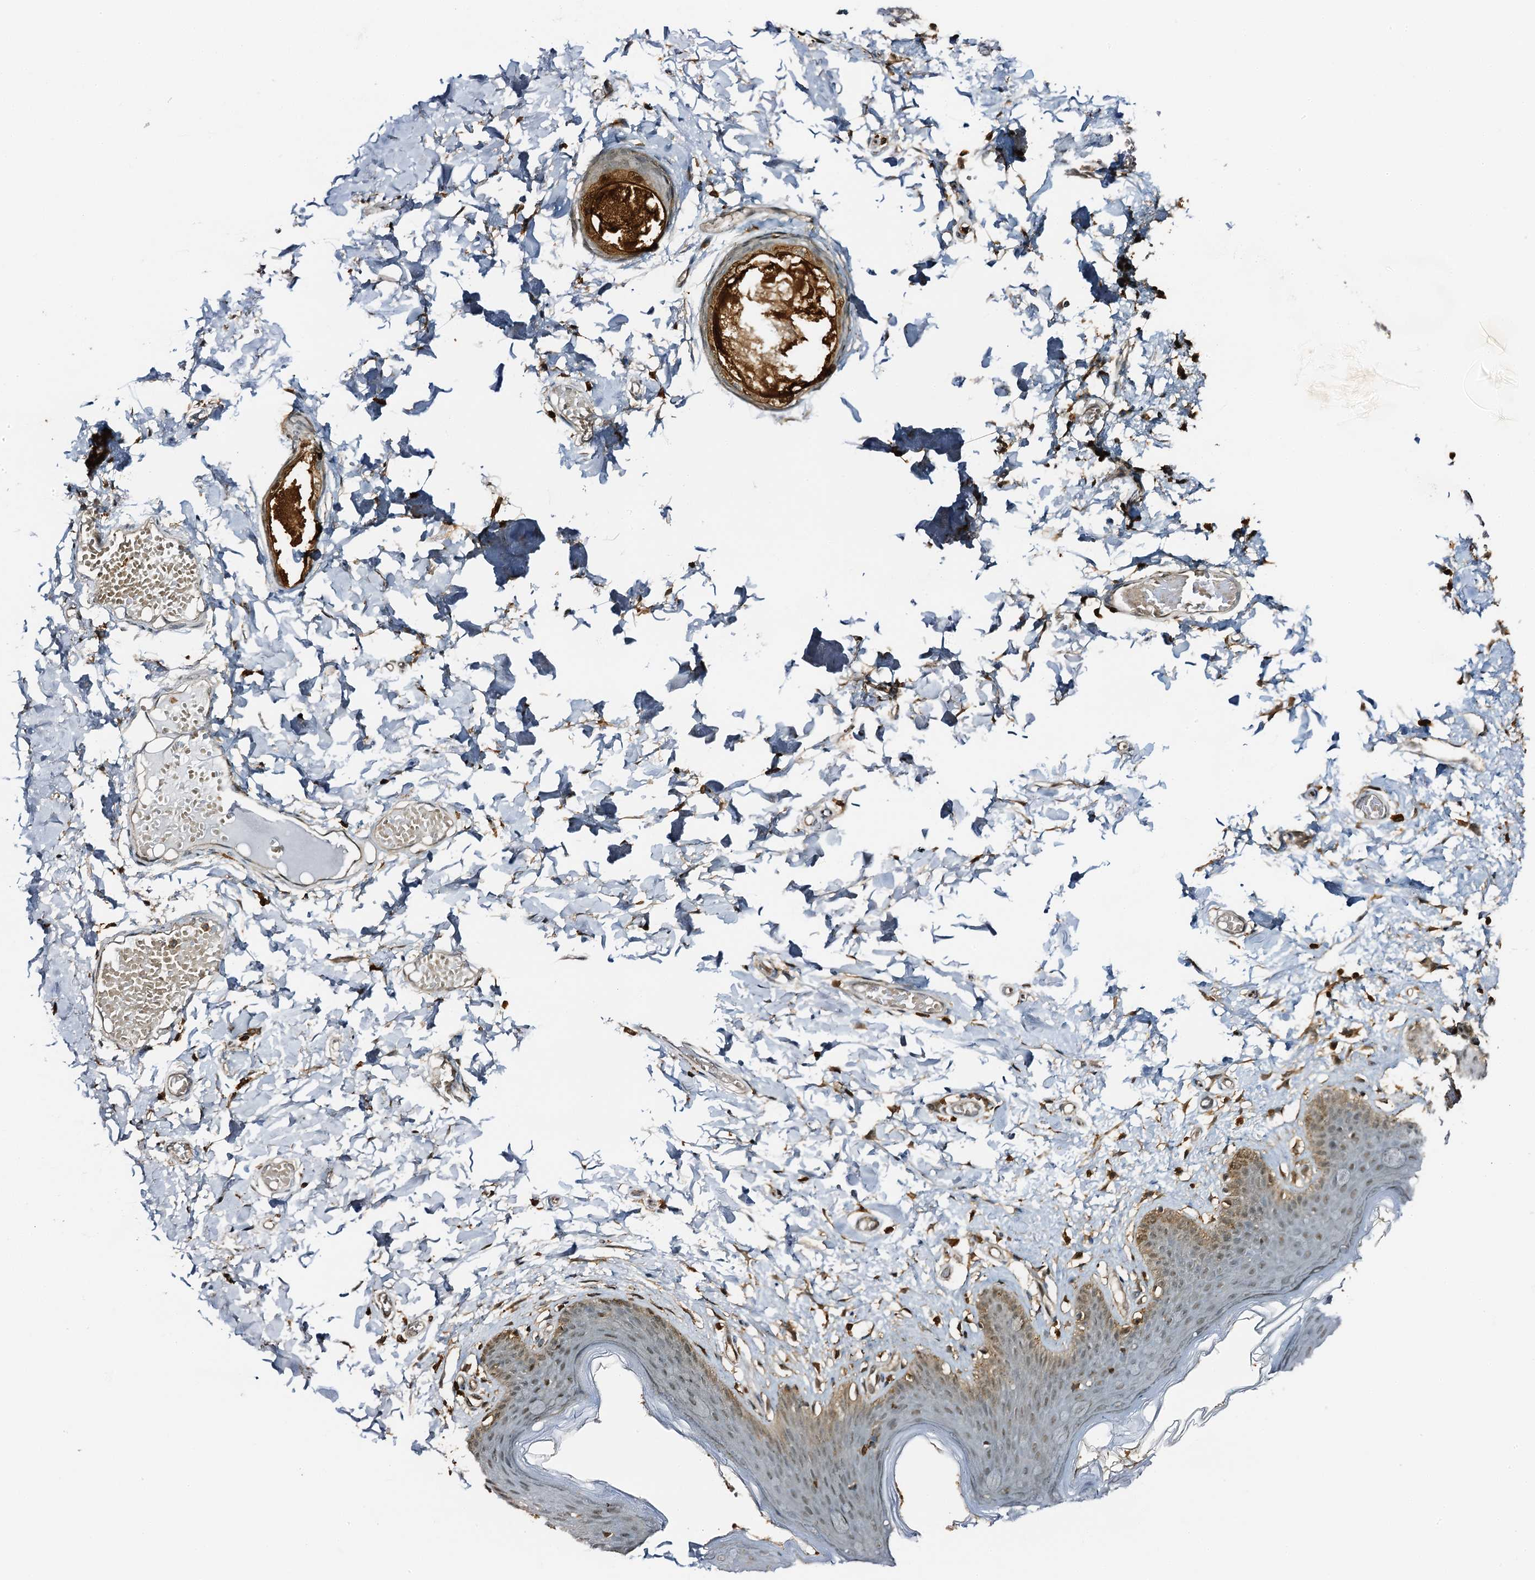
{"staining": {"intensity": "moderate", "quantity": "<25%", "location": "cytoplasmic/membranous,nuclear"}, "tissue": "skin", "cell_type": "Epidermal cells", "image_type": "normal", "snomed": [{"axis": "morphology", "description": "Normal tissue, NOS"}, {"axis": "topography", "description": "Vulva"}], "caption": "Immunohistochemical staining of benign skin reveals low levels of moderate cytoplasmic/membranous,nuclear positivity in about <25% of epidermal cells. Ihc stains the protein of interest in brown and the nuclei are stained blue.", "gene": "ZNF609", "patient": {"sex": "female", "age": 66}}